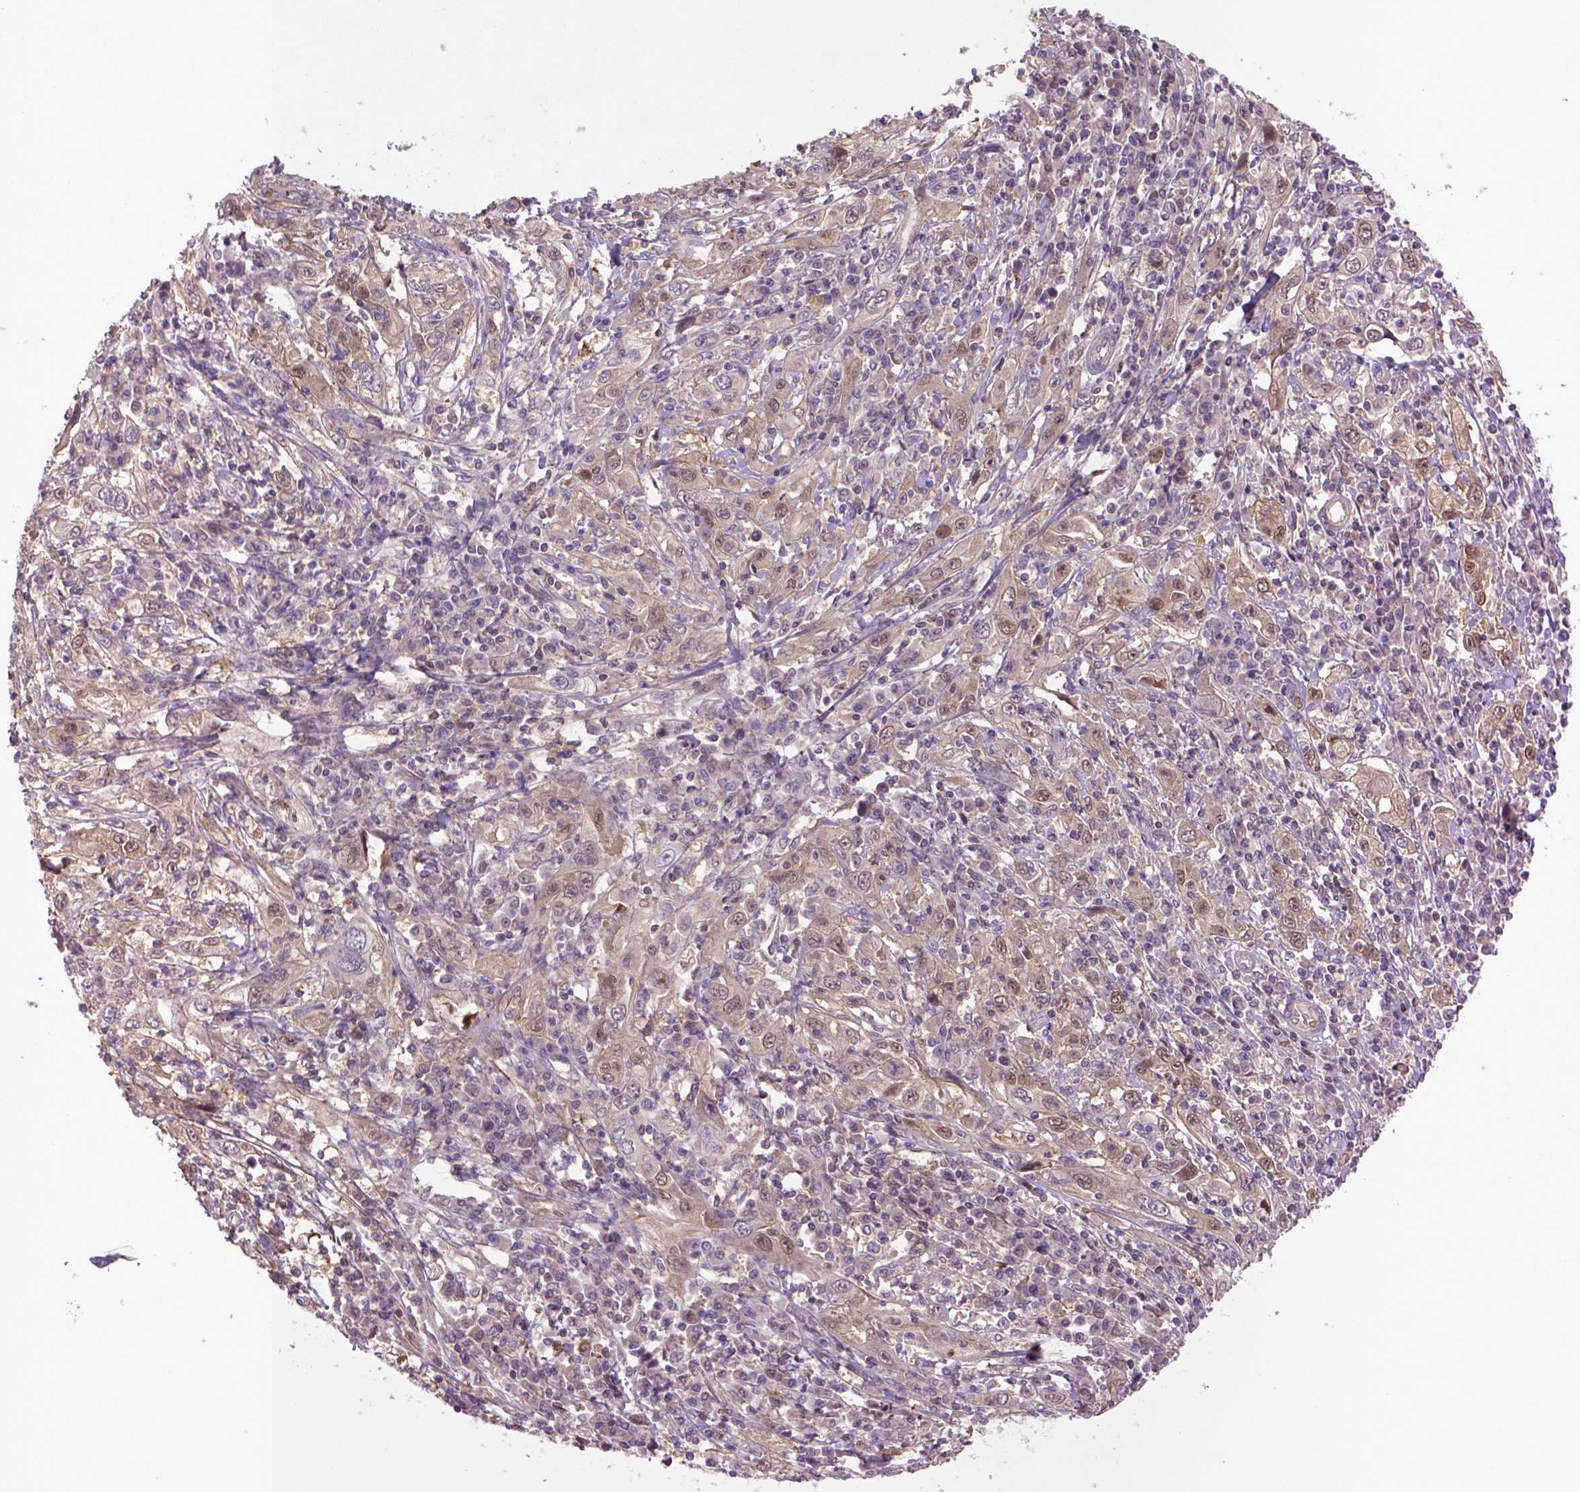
{"staining": {"intensity": "moderate", "quantity": ">75%", "location": "cytoplasmic/membranous,nuclear"}, "tissue": "cervical cancer", "cell_type": "Tumor cells", "image_type": "cancer", "snomed": [{"axis": "morphology", "description": "Squamous cell carcinoma, NOS"}, {"axis": "topography", "description": "Cervix"}], "caption": "Tumor cells reveal moderate cytoplasmic/membranous and nuclear staining in about >75% of cells in squamous cell carcinoma (cervical).", "gene": "HSPBP1", "patient": {"sex": "female", "age": 46}}